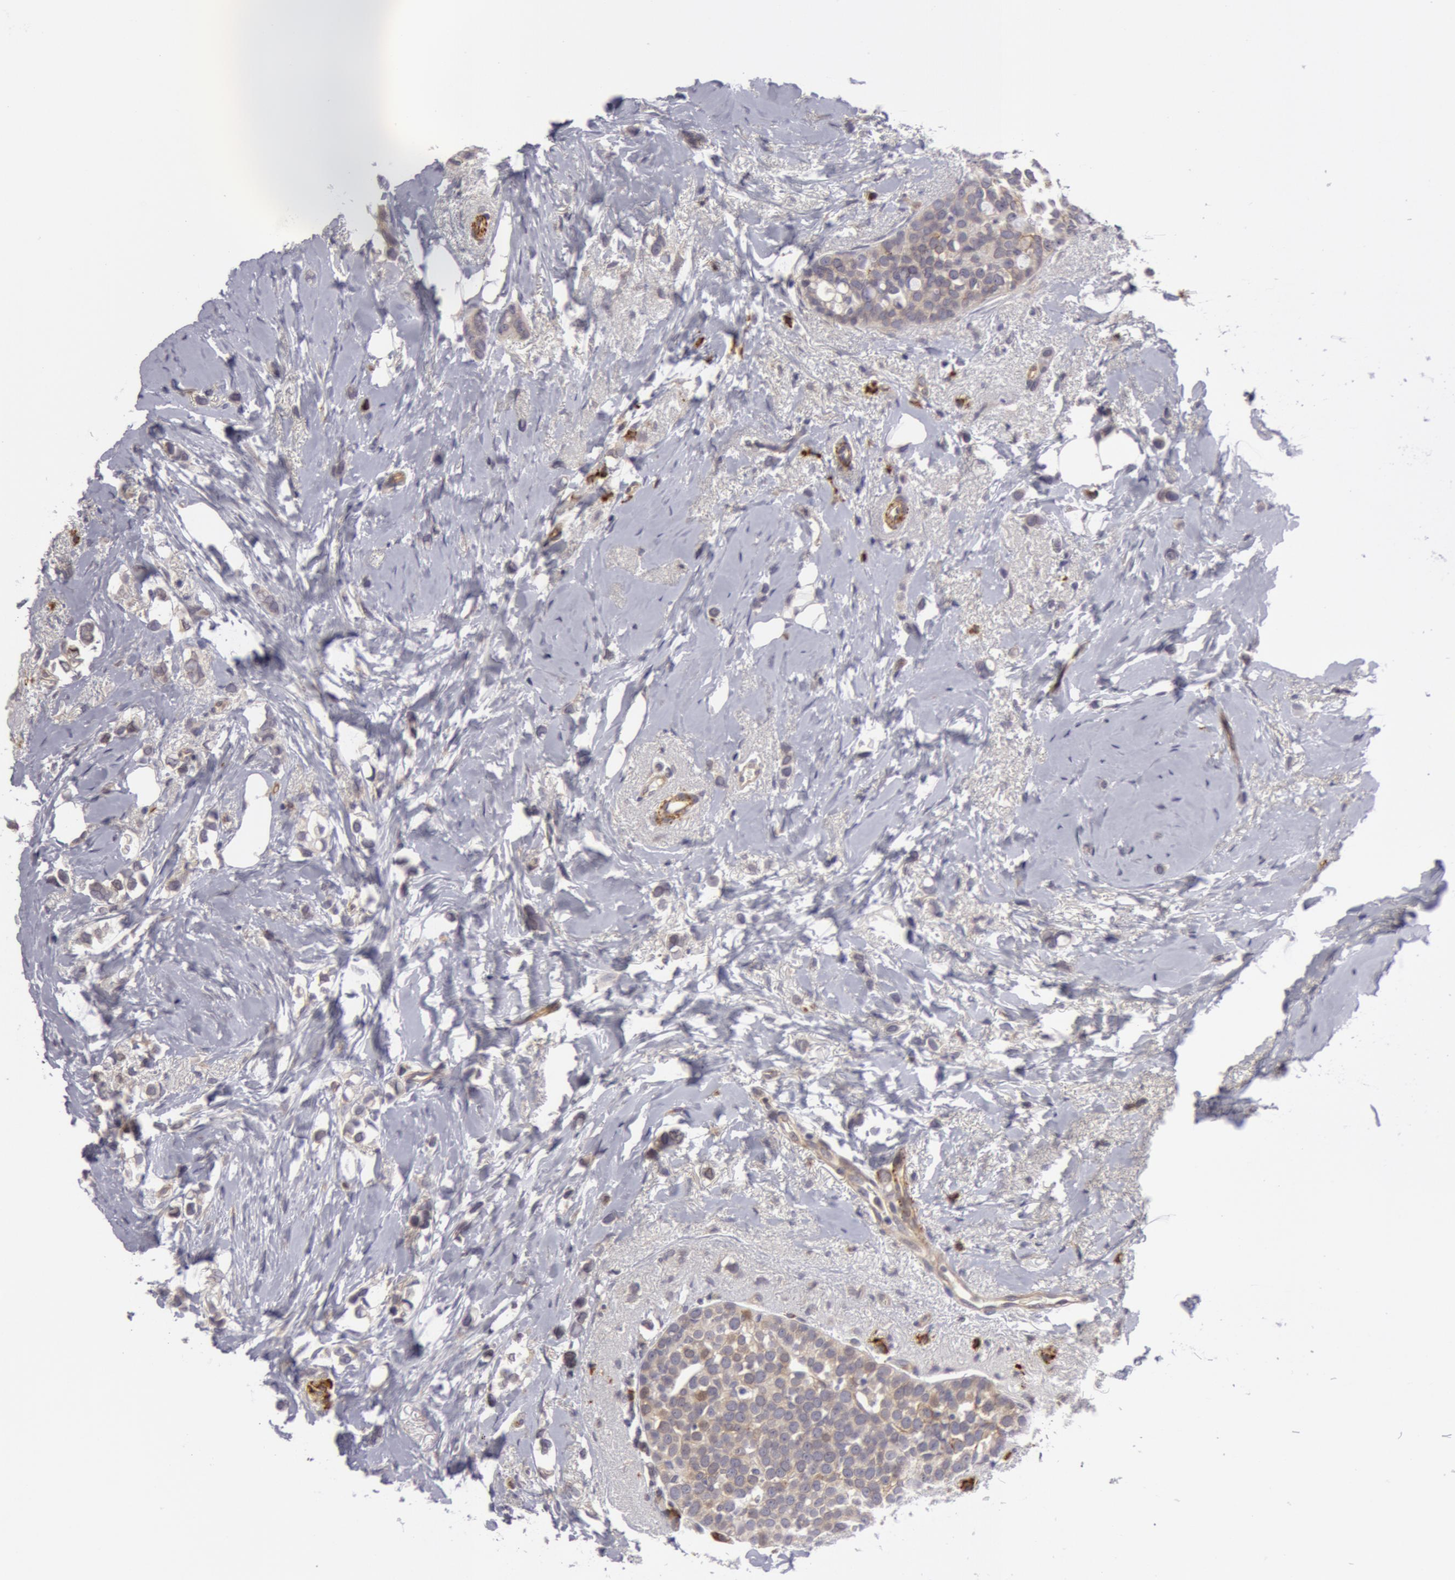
{"staining": {"intensity": "weak", "quantity": "25%-75%", "location": "cytoplasmic/membranous"}, "tissue": "breast cancer", "cell_type": "Tumor cells", "image_type": "cancer", "snomed": [{"axis": "morphology", "description": "Duct carcinoma"}, {"axis": "topography", "description": "Breast"}], "caption": "A high-resolution image shows immunohistochemistry (IHC) staining of breast invasive ductal carcinoma, which reveals weak cytoplasmic/membranous staining in about 25%-75% of tumor cells.", "gene": "IL23A", "patient": {"sex": "female", "age": 72}}